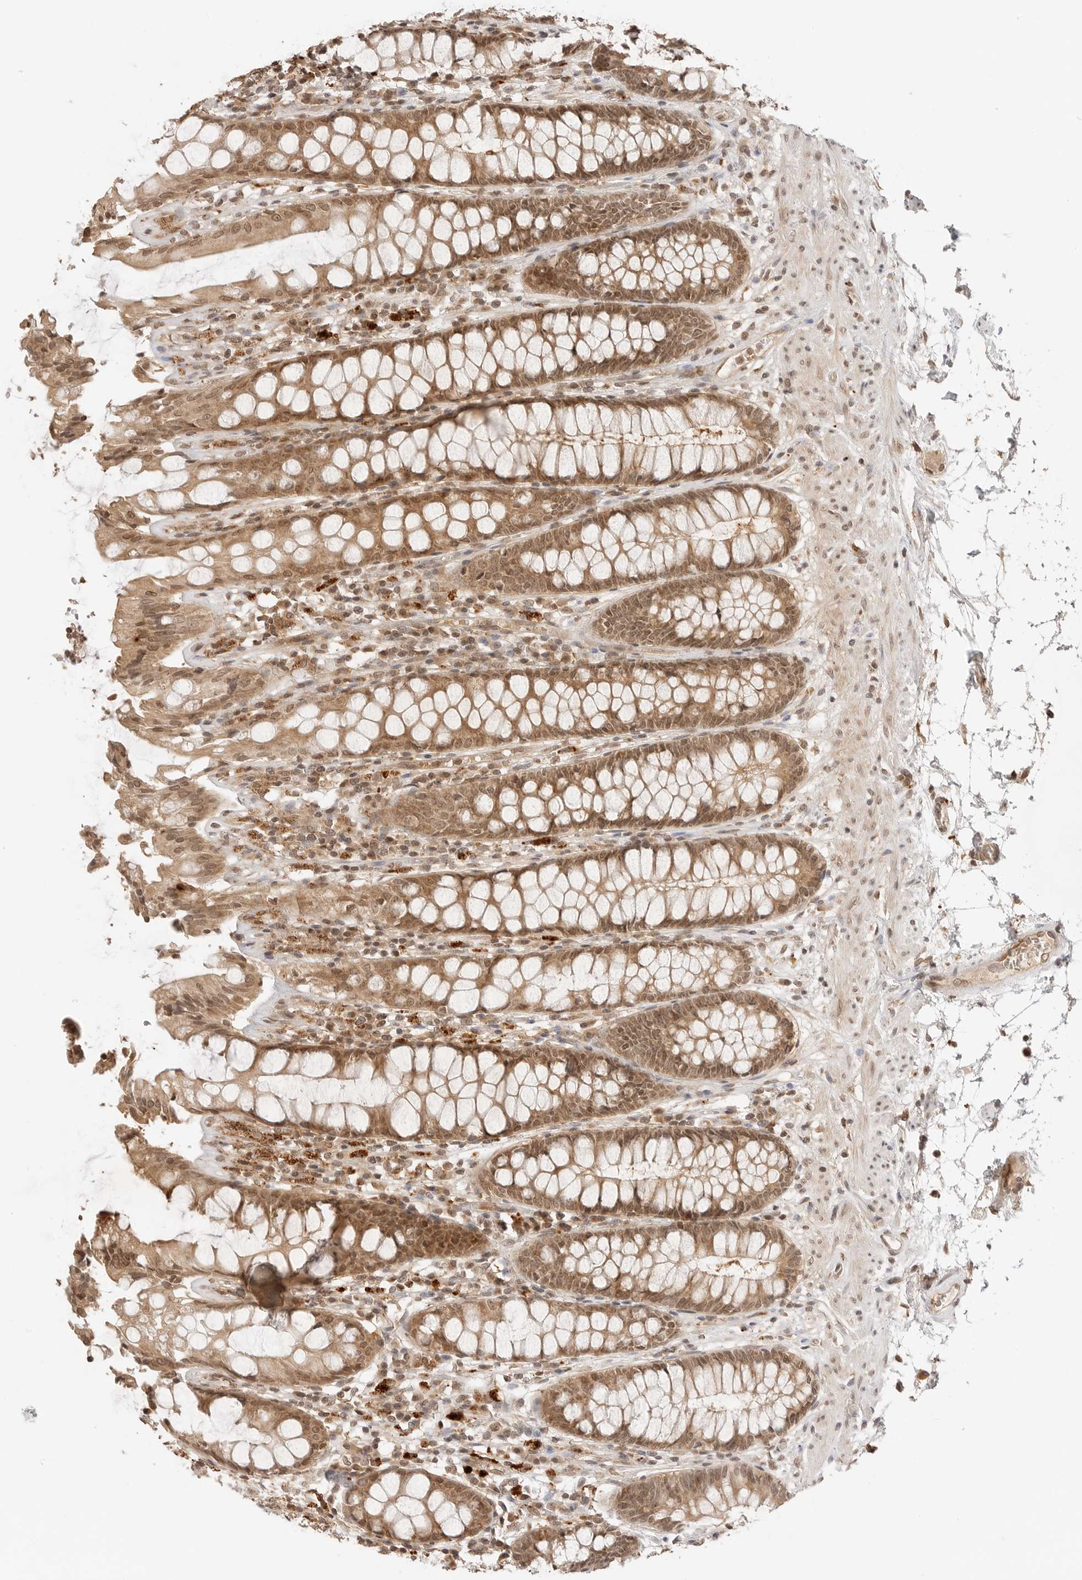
{"staining": {"intensity": "moderate", "quantity": ">75%", "location": "cytoplasmic/membranous,nuclear"}, "tissue": "rectum", "cell_type": "Glandular cells", "image_type": "normal", "snomed": [{"axis": "morphology", "description": "Normal tissue, NOS"}, {"axis": "topography", "description": "Rectum"}], "caption": "Rectum stained with immunohistochemistry displays moderate cytoplasmic/membranous,nuclear positivity in approximately >75% of glandular cells. (IHC, brightfield microscopy, high magnification).", "gene": "GPR34", "patient": {"sex": "male", "age": 64}}